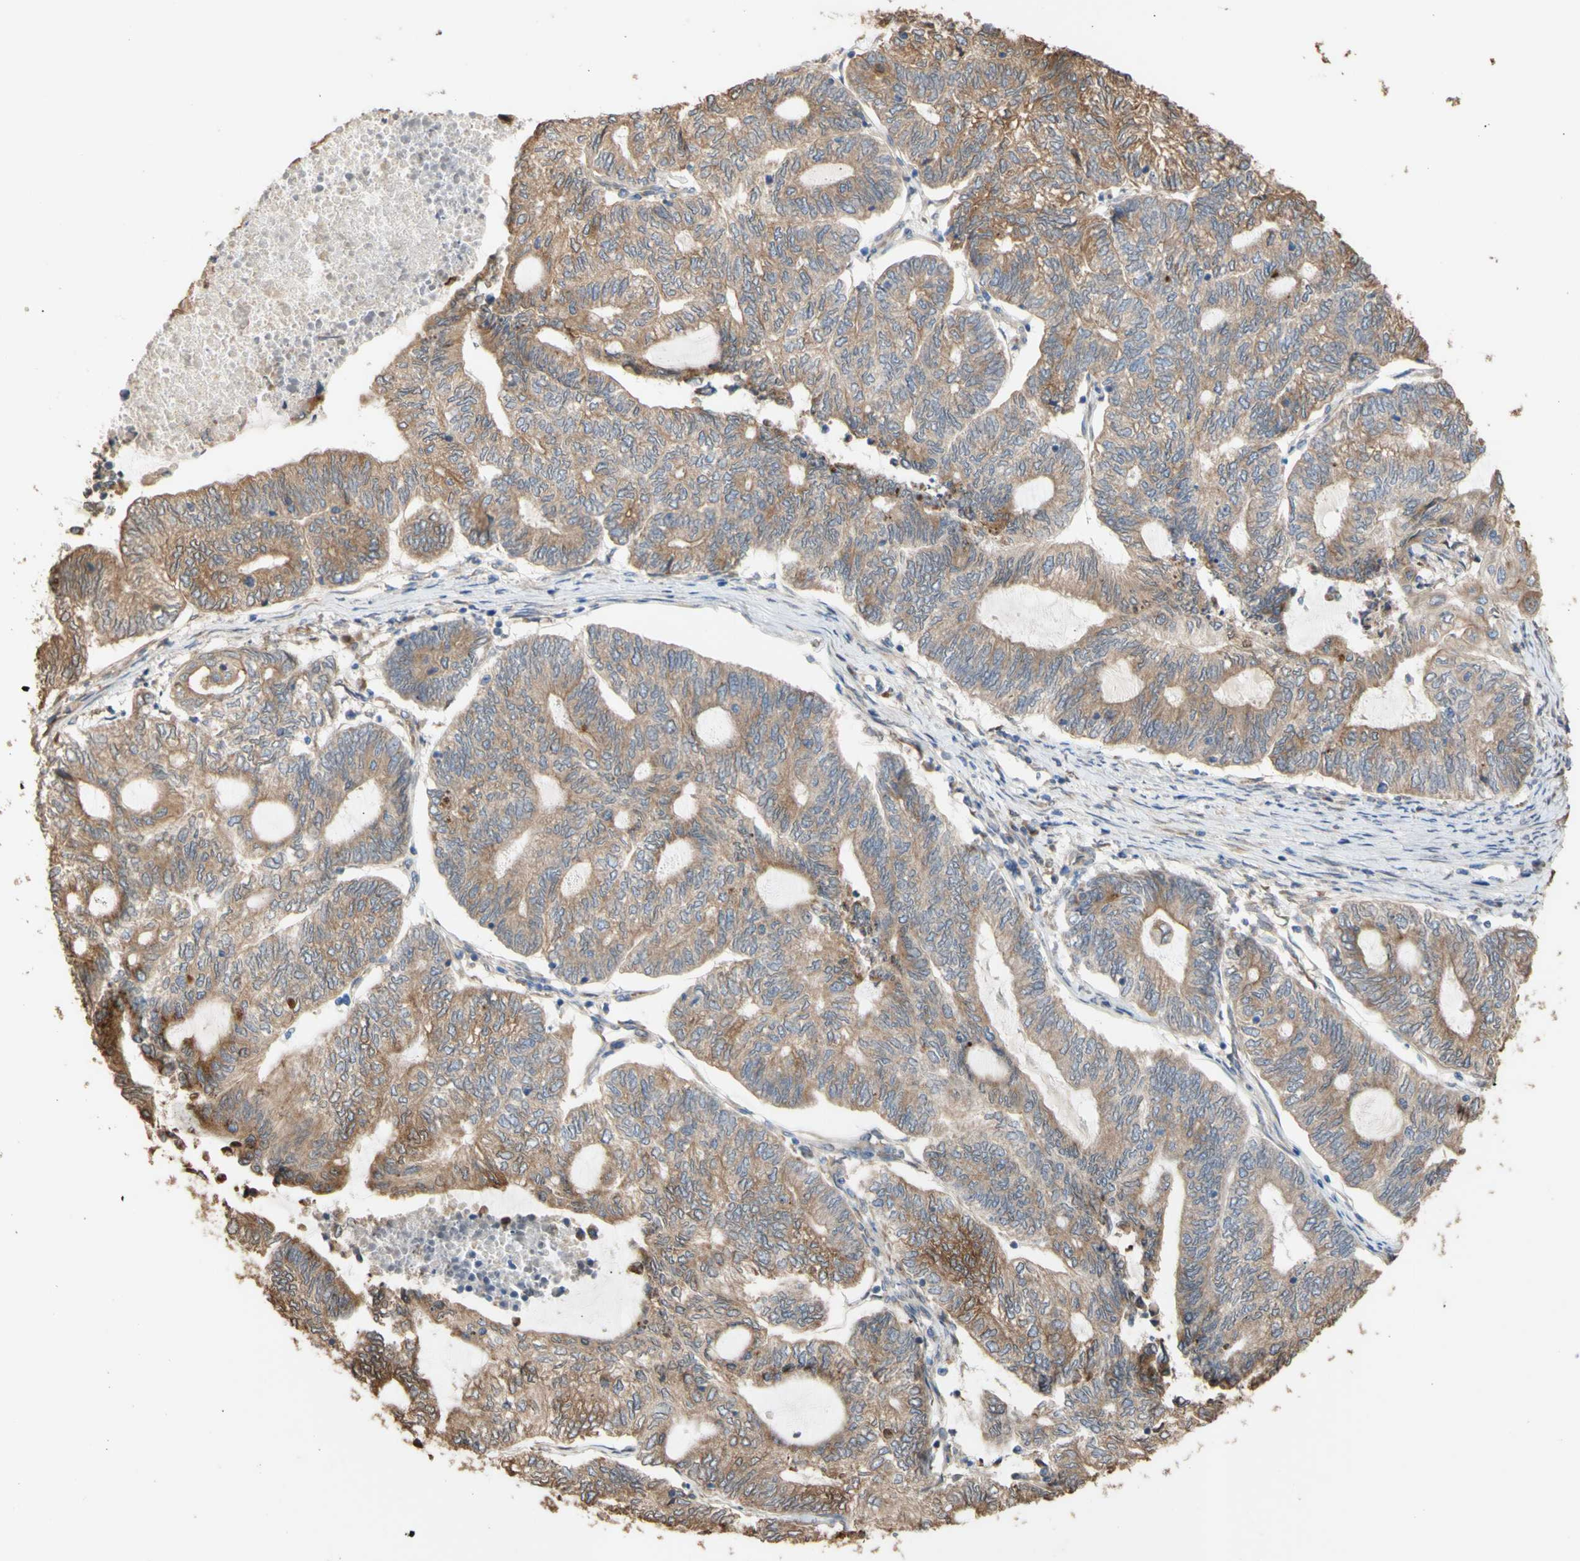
{"staining": {"intensity": "moderate", "quantity": "25%-75%", "location": "cytoplasmic/membranous"}, "tissue": "endometrial cancer", "cell_type": "Tumor cells", "image_type": "cancer", "snomed": [{"axis": "morphology", "description": "Adenocarcinoma, NOS"}, {"axis": "topography", "description": "Uterus"}, {"axis": "topography", "description": "Endometrium"}], "caption": "Endometrial adenocarcinoma stained with a protein marker displays moderate staining in tumor cells.", "gene": "NECTIN3", "patient": {"sex": "female", "age": 70}}